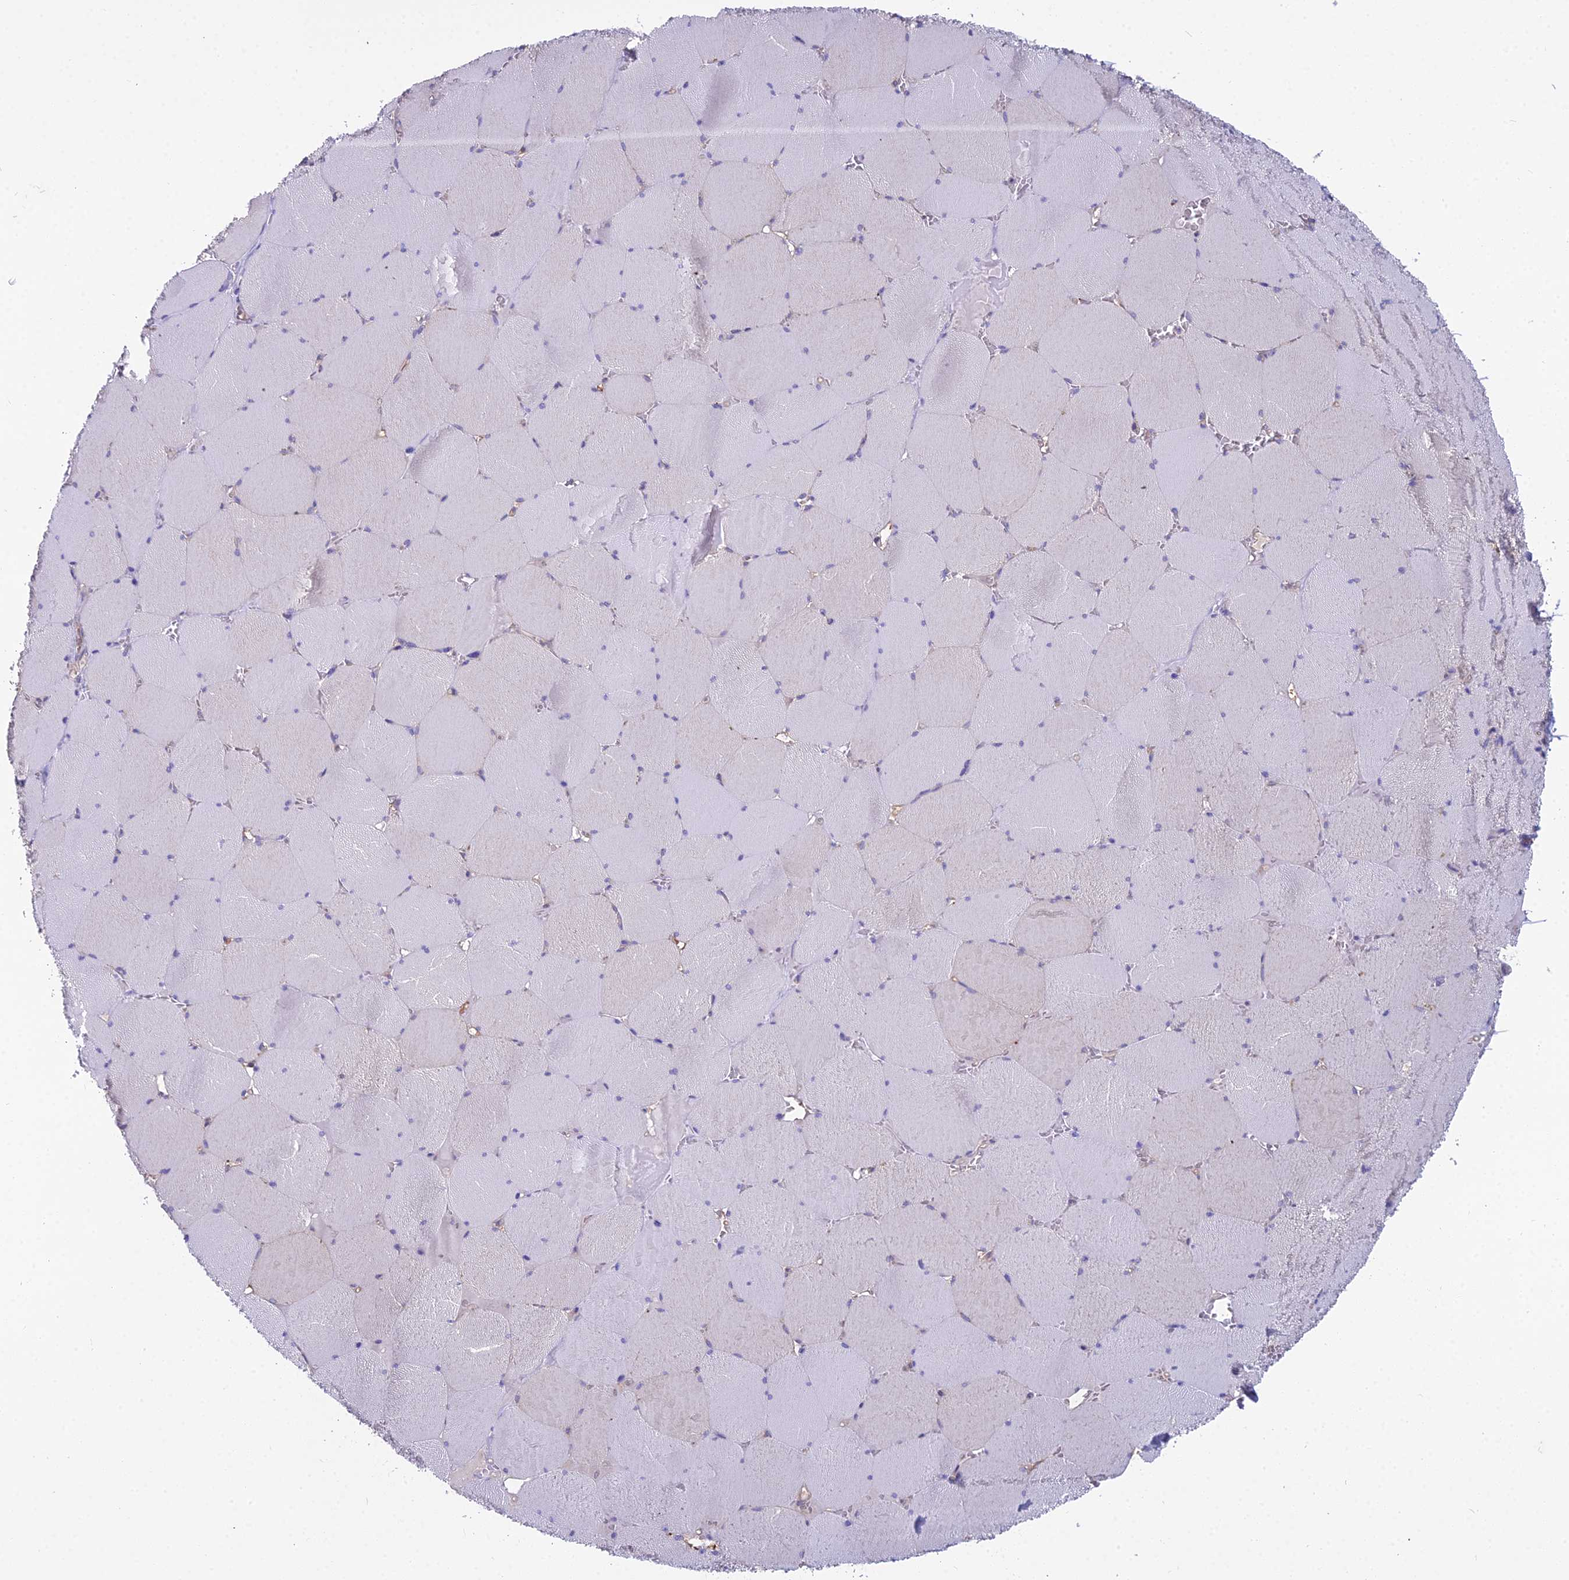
{"staining": {"intensity": "negative", "quantity": "none", "location": "none"}, "tissue": "skeletal muscle", "cell_type": "Myocytes", "image_type": "normal", "snomed": [{"axis": "morphology", "description": "Normal tissue, NOS"}, {"axis": "topography", "description": "Skeletal muscle"}, {"axis": "topography", "description": "Head-Neck"}], "caption": "Protein analysis of benign skeletal muscle exhibits no significant positivity in myocytes. (Immunohistochemistry (ihc), brightfield microscopy, high magnification).", "gene": "MVD", "patient": {"sex": "male", "age": 66}}